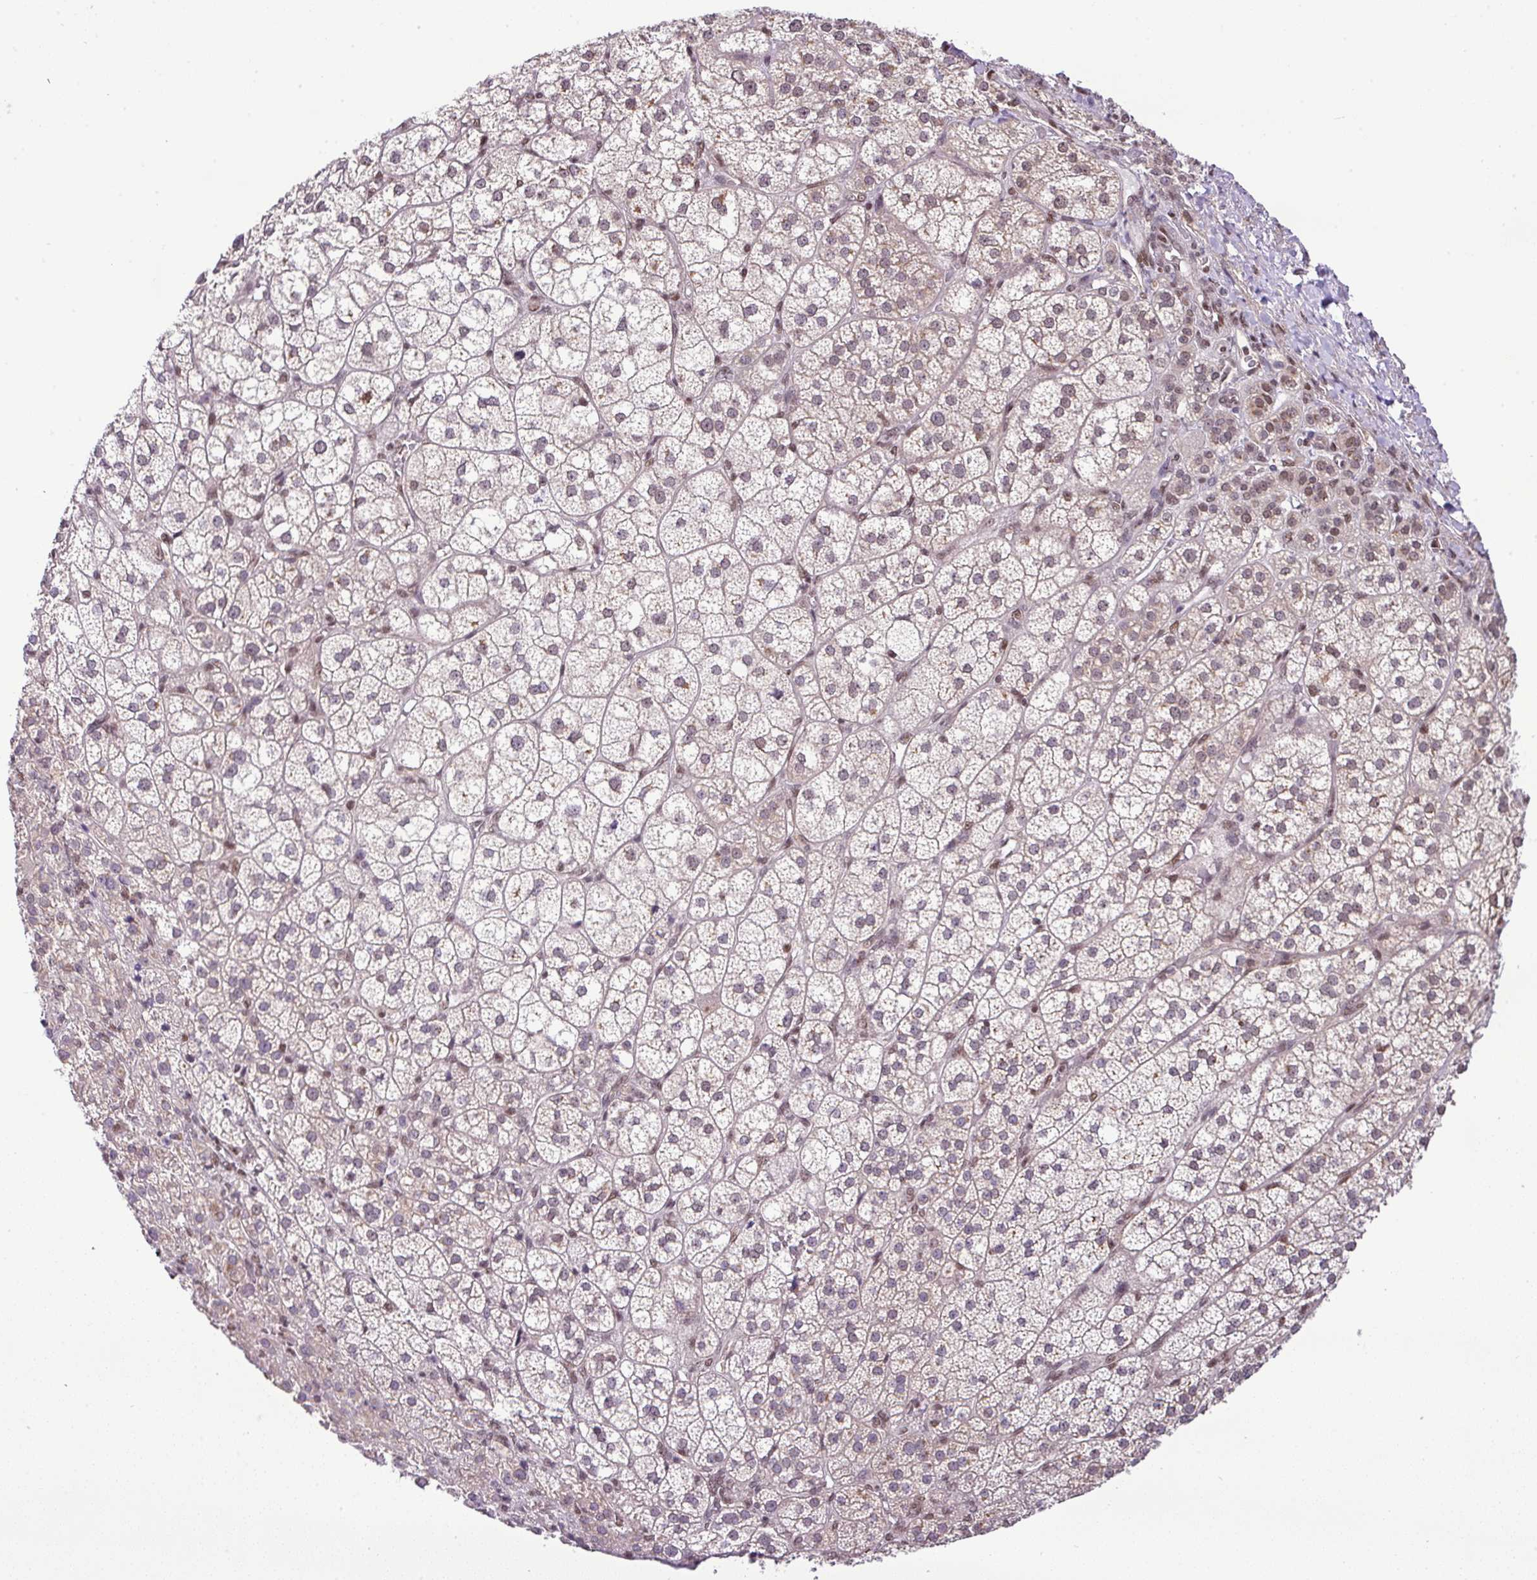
{"staining": {"intensity": "moderate", "quantity": ">75%", "location": "nuclear"}, "tissue": "adrenal gland", "cell_type": "Glandular cells", "image_type": "normal", "snomed": [{"axis": "morphology", "description": "Normal tissue, NOS"}, {"axis": "topography", "description": "Adrenal gland"}], "caption": "Protein staining by immunohistochemistry shows moderate nuclear expression in about >75% of glandular cells in unremarkable adrenal gland. (Stains: DAB (3,3'-diaminobenzidine) in brown, nuclei in blue, Microscopy: brightfield microscopy at high magnification).", "gene": "PGAP4", "patient": {"sex": "female", "age": 60}}